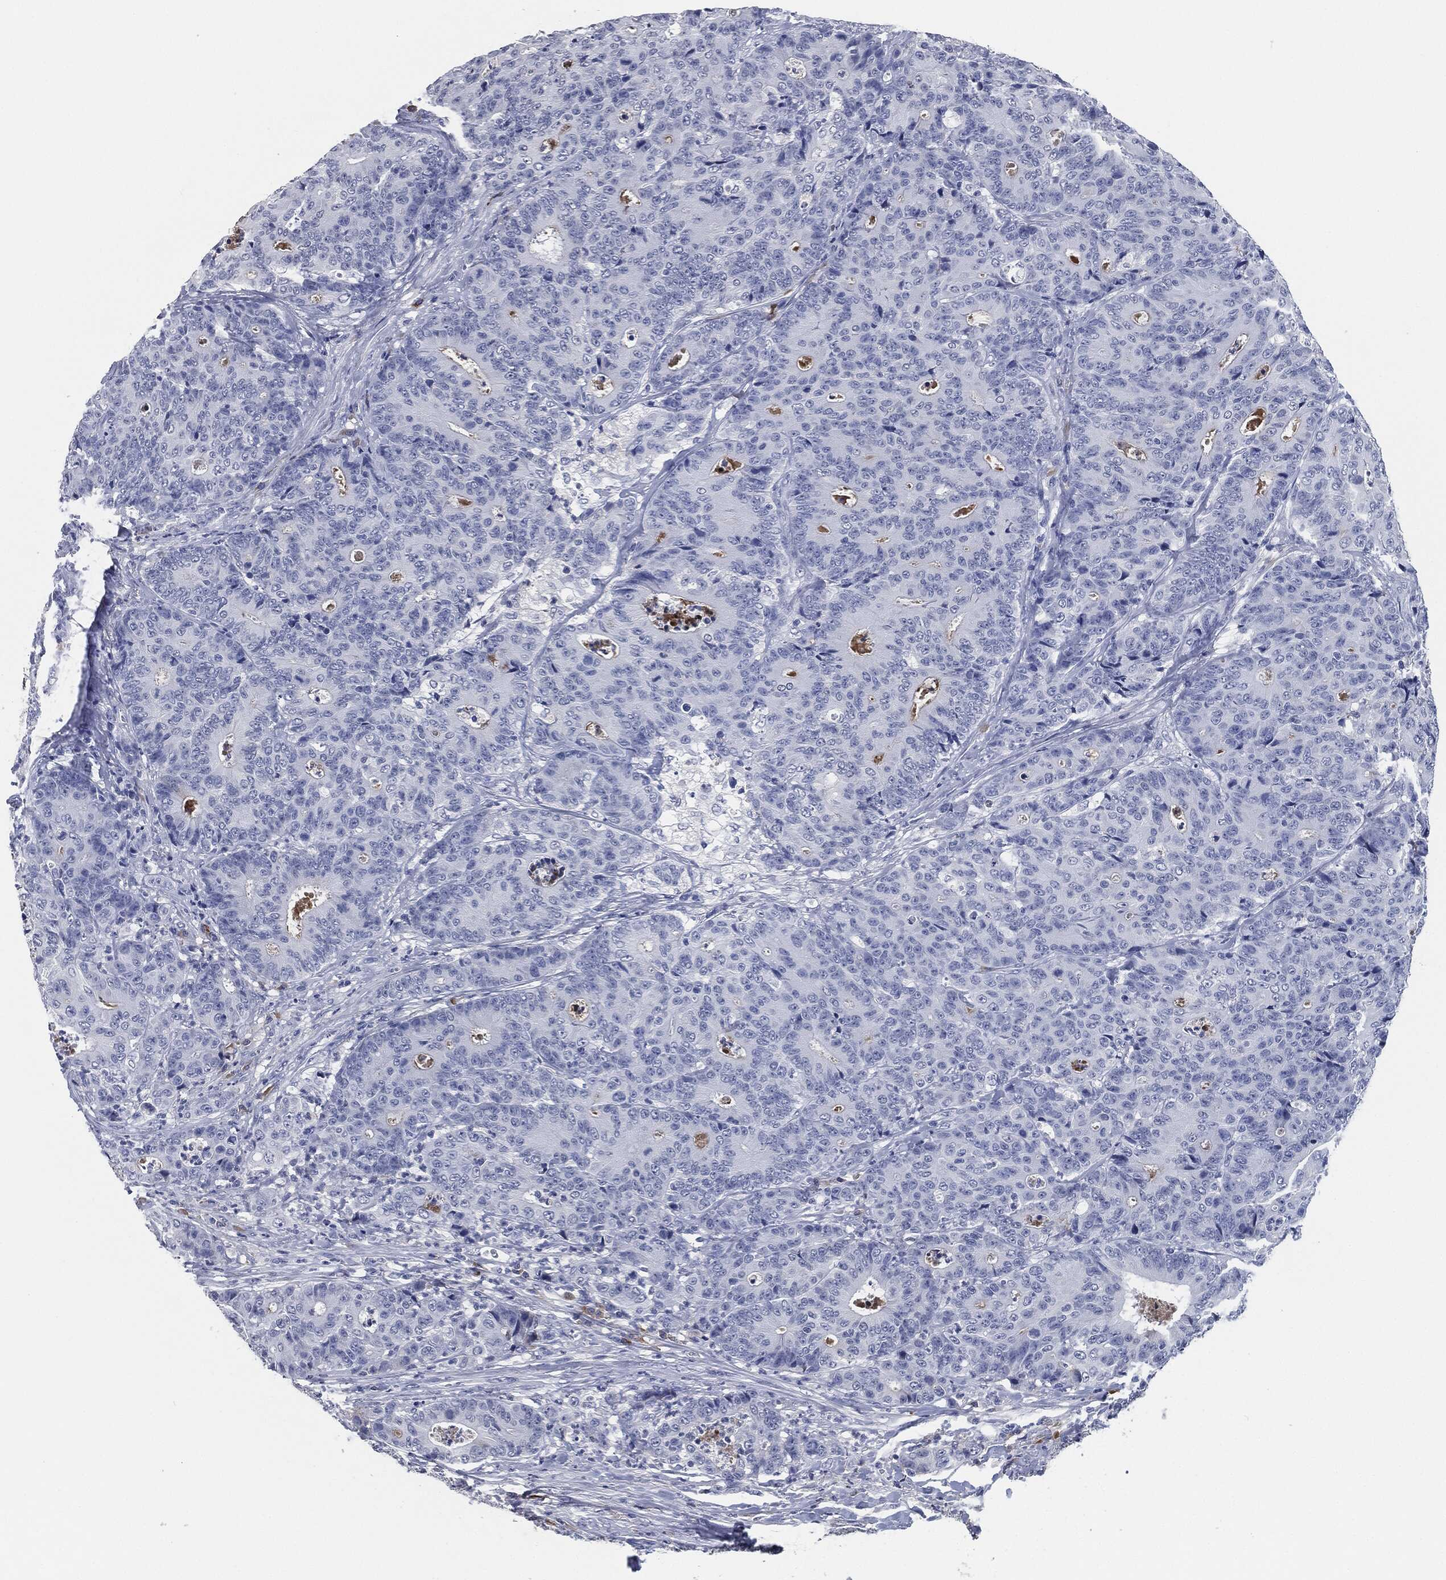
{"staining": {"intensity": "negative", "quantity": "none", "location": "none"}, "tissue": "colorectal cancer", "cell_type": "Tumor cells", "image_type": "cancer", "snomed": [{"axis": "morphology", "description": "Adenocarcinoma, NOS"}, {"axis": "topography", "description": "Colon"}], "caption": "Immunohistochemistry image of colorectal cancer (adenocarcinoma) stained for a protein (brown), which displays no expression in tumor cells.", "gene": "SIGLEC7", "patient": {"sex": "male", "age": 70}}